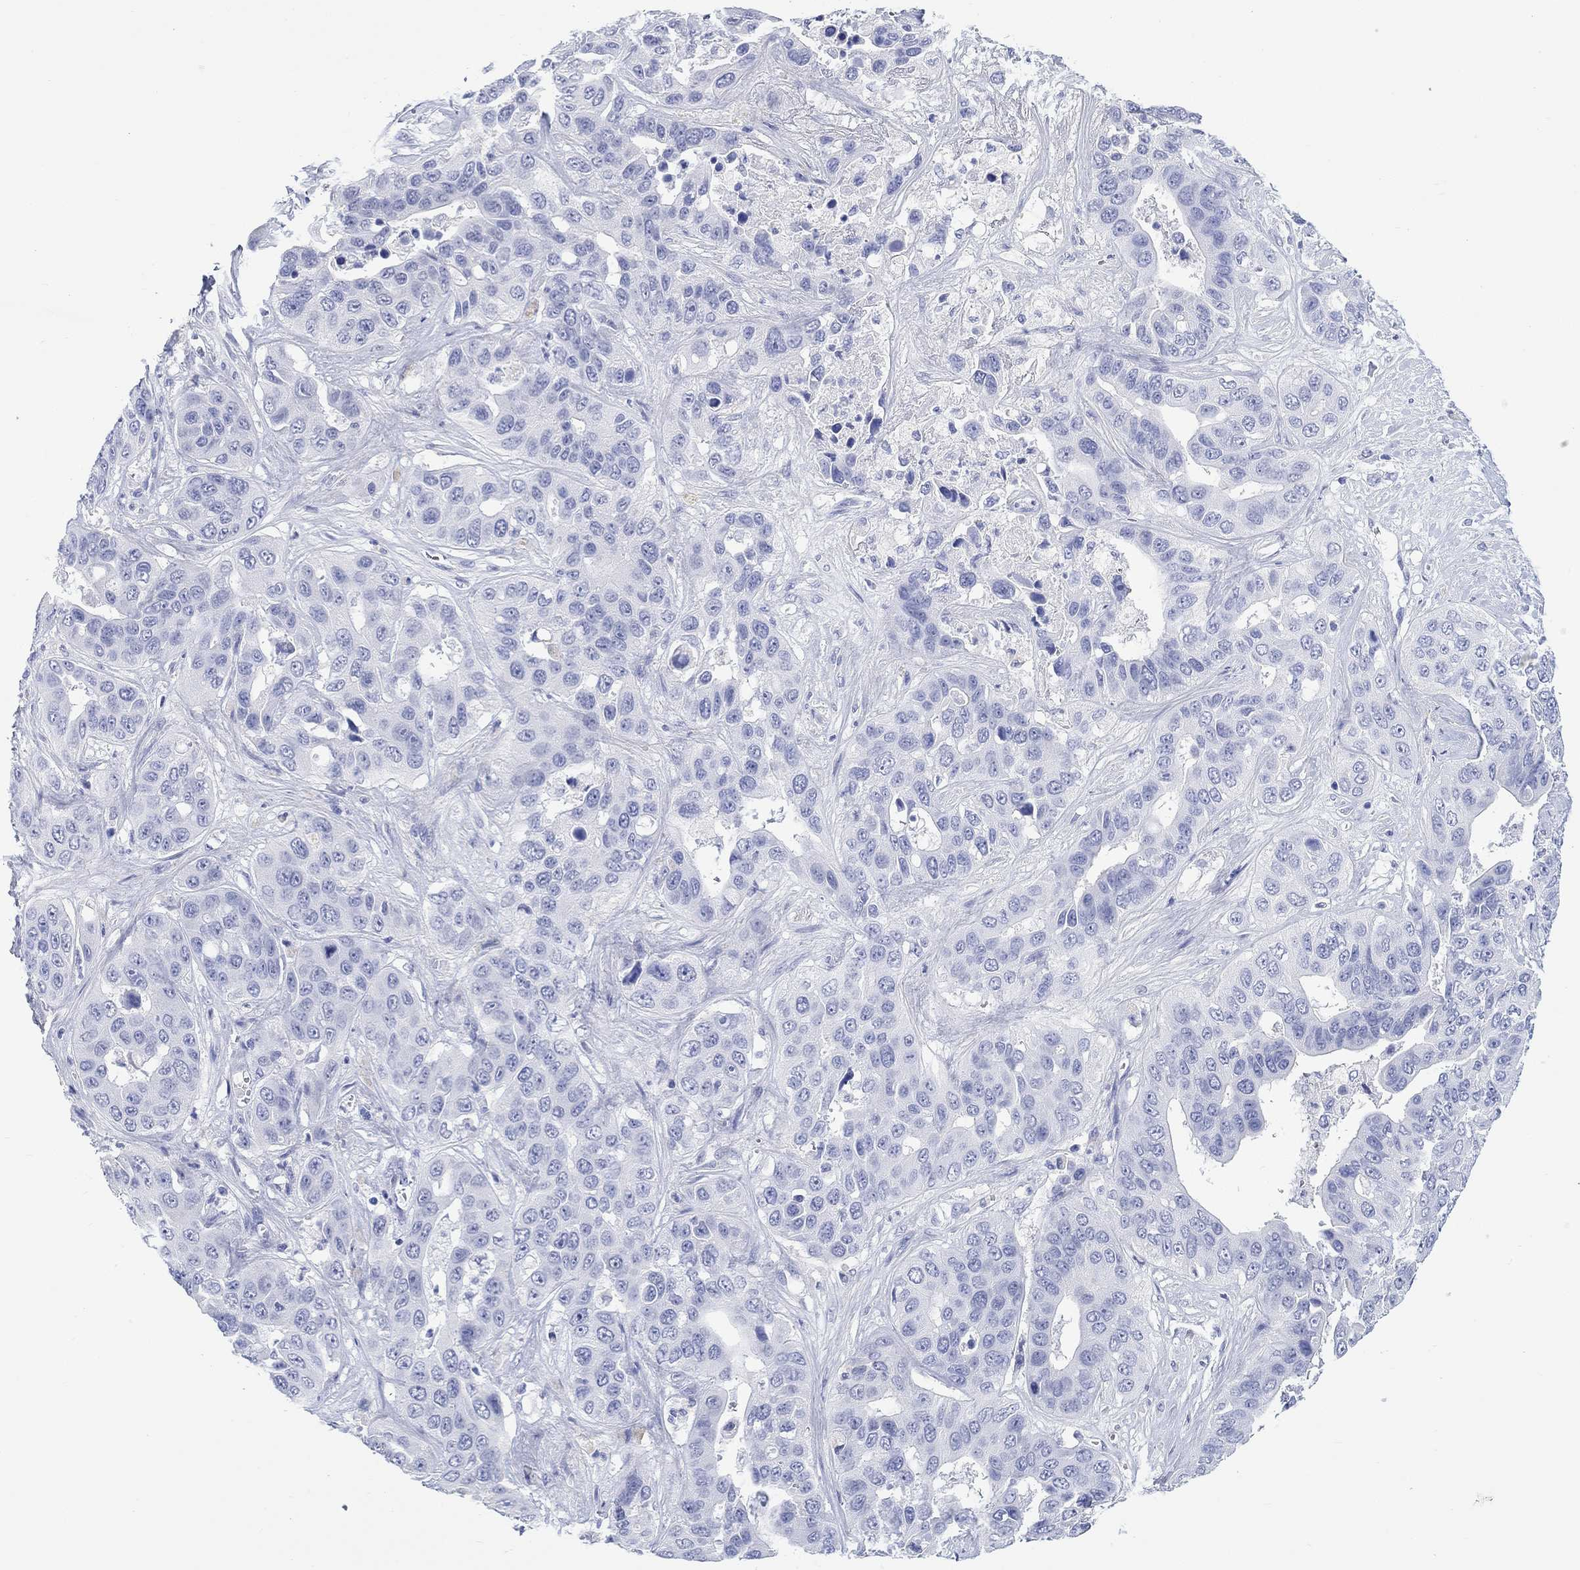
{"staining": {"intensity": "negative", "quantity": "none", "location": "none"}, "tissue": "liver cancer", "cell_type": "Tumor cells", "image_type": "cancer", "snomed": [{"axis": "morphology", "description": "Cholangiocarcinoma"}, {"axis": "topography", "description": "Liver"}], "caption": "A histopathology image of human liver cancer is negative for staining in tumor cells. (DAB (3,3'-diaminobenzidine) immunohistochemistry visualized using brightfield microscopy, high magnification).", "gene": "MSI1", "patient": {"sex": "female", "age": 52}}